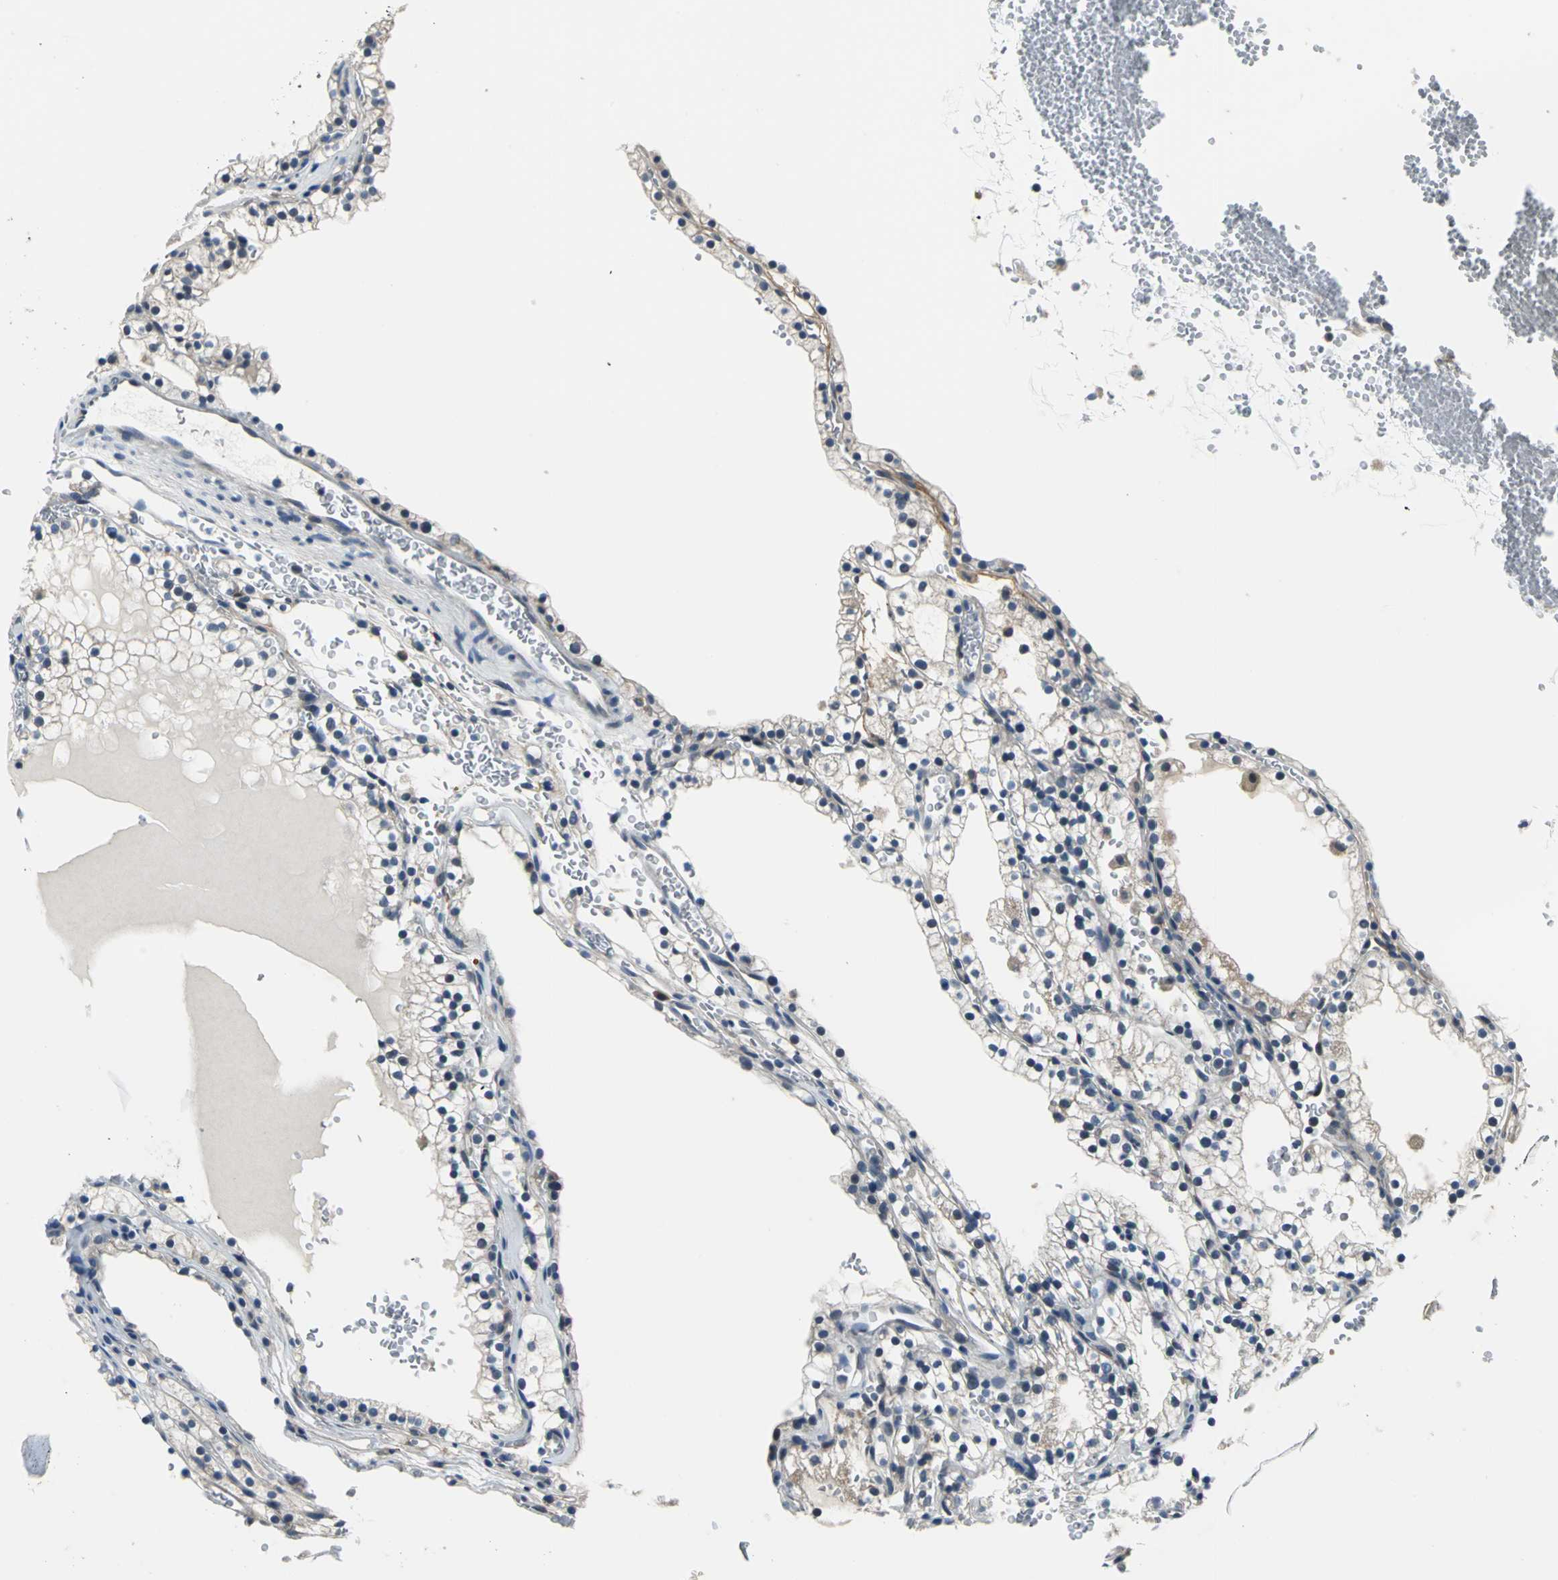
{"staining": {"intensity": "weak", "quantity": "25%-75%", "location": "cytoplasmic/membranous"}, "tissue": "renal cancer", "cell_type": "Tumor cells", "image_type": "cancer", "snomed": [{"axis": "morphology", "description": "Adenocarcinoma, NOS"}, {"axis": "topography", "description": "Kidney"}], "caption": "The photomicrograph shows immunohistochemical staining of adenocarcinoma (renal). There is weak cytoplasmic/membranous expression is seen in about 25%-75% of tumor cells. Using DAB (3,3'-diaminobenzidine) (brown) and hematoxylin (blue) stains, captured at high magnification using brightfield microscopy.", "gene": "ZNF415", "patient": {"sex": "female", "age": 41}}